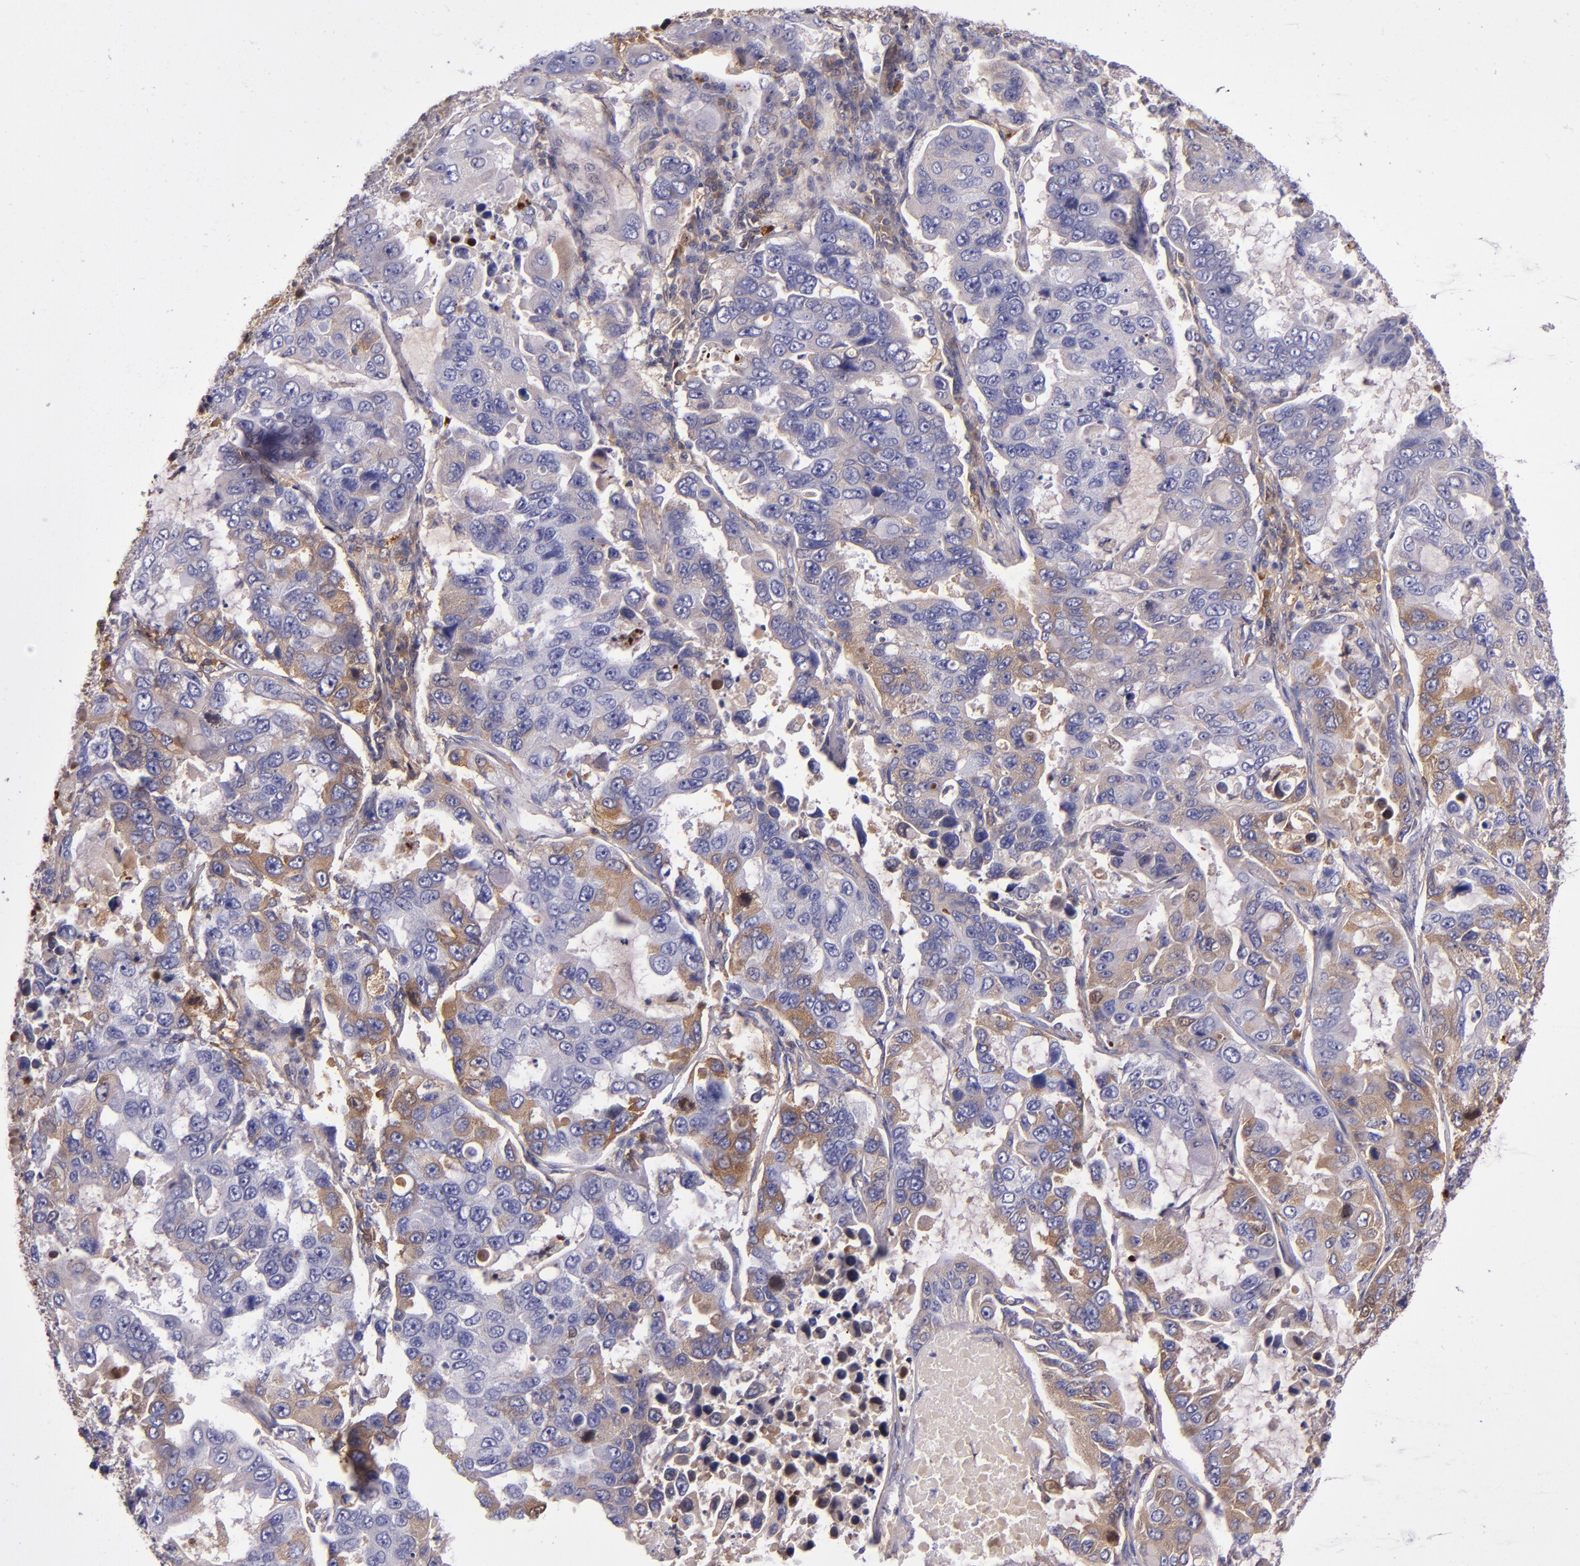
{"staining": {"intensity": "strong", "quantity": "<25%", "location": "cytoplasmic/membranous"}, "tissue": "lung cancer", "cell_type": "Tumor cells", "image_type": "cancer", "snomed": [{"axis": "morphology", "description": "Adenocarcinoma, NOS"}, {"axis": "topography", "description": "Lung"}], "caption": "Immunohistochemical staining of lung cancer demonstrates medium levels of strong cytoplasmic/membranous positivity in approximately <25% of tumor cells.", "gene": "CLEC3B", "patient": {"sex": "male", "age": 64}}